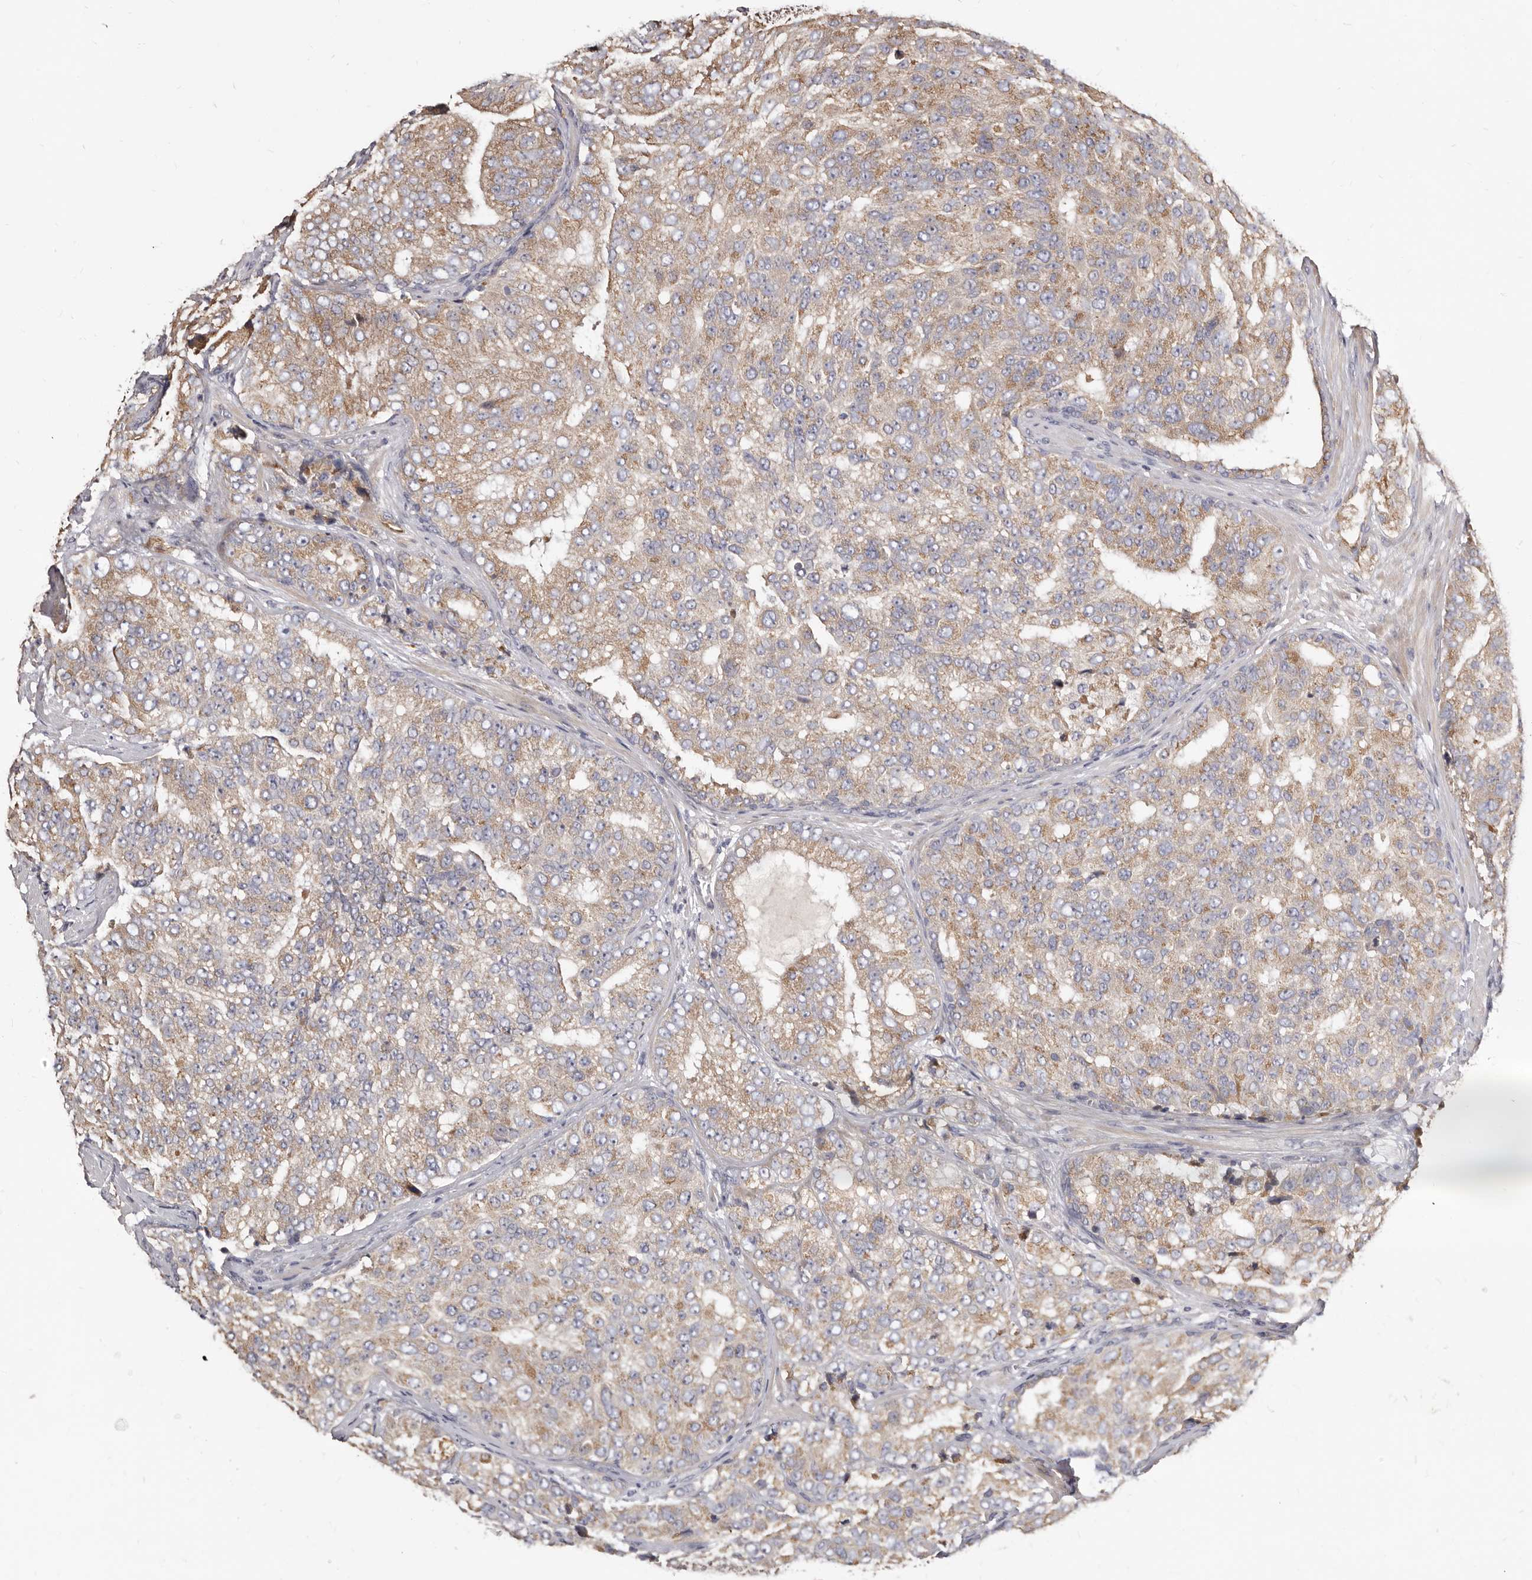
{"staining": {"intensity": "moderate", "quantity": ">75%", "location": "cytoplasmic/membranous"}, "tissue": "prostate cancer", "cell_type": "Tumor cells", "image_type": "cancer", "snomed": [{"axis": "morphology", "description": "Adenocarcinoma, High grade"}, {"axis": "topography", "description": "Prostate"}], "caption": "There is medium levels of moderate cytoplasmic/membranous staining in tumor cells of prostate high-grade adenocarcinoma, as demonstrated by immunohistochemical staining (brown color).", "gene": "ASIC5", "patient": {"sex": "male", "age": 58}}